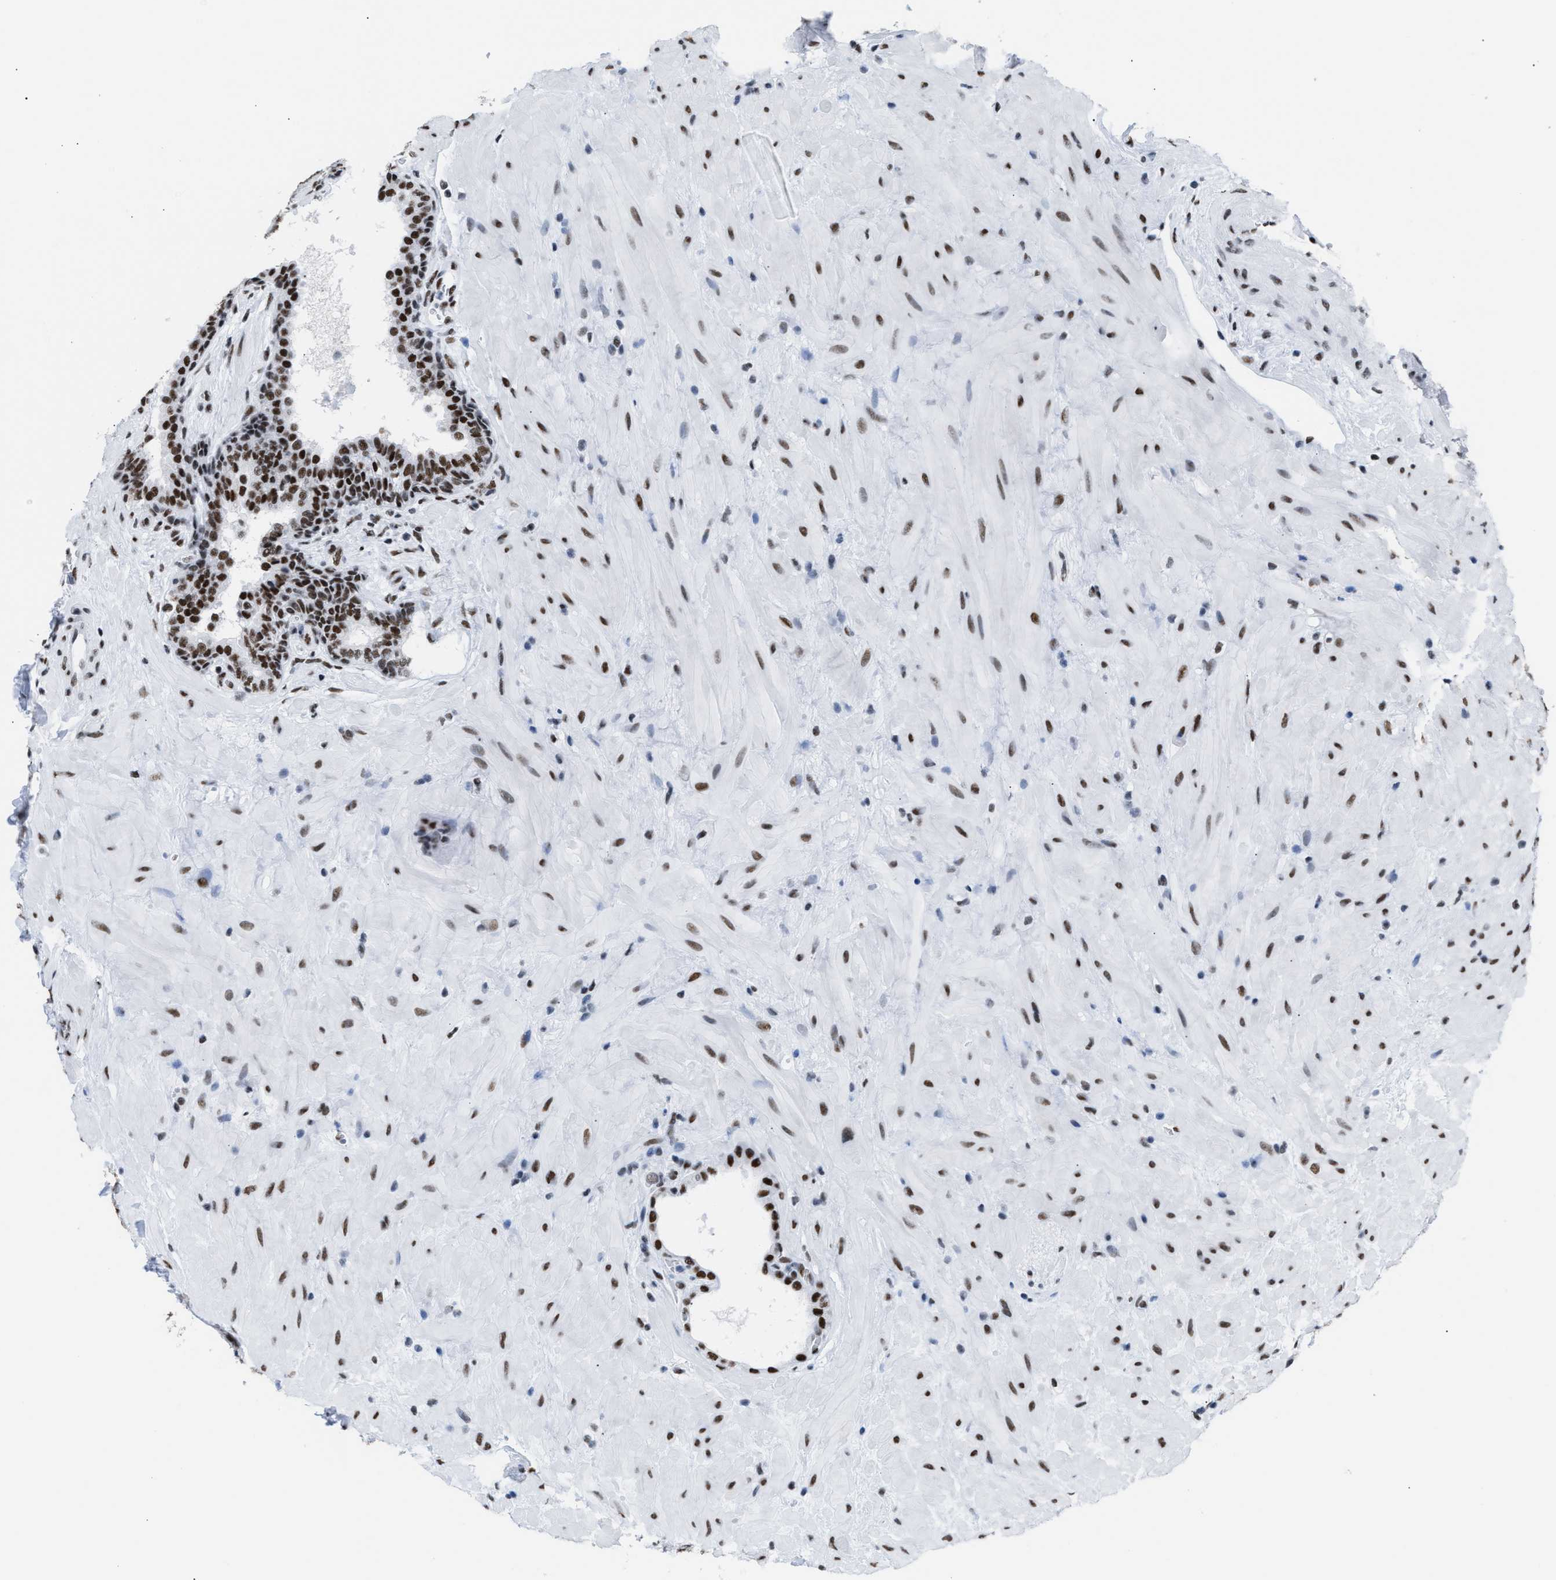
{"staining": {"intensity": "strong", "quantity": ">75%", "location": "nuclear"}, "tissue": "prostate", "cell_type": "Glandular cells", "image_type": "normal", "snomed": [{"axis": "morphology", "description": "Normal tissue, NOS"}, {"axis": "topography", "description": "Prostate"}], "caption": "Glandular cells demonstrate strong nuclear positivity in about >75% of cells in normal prostate.", "gene": "CCAR2", "patient": {"sex": "male", "age": 51}}